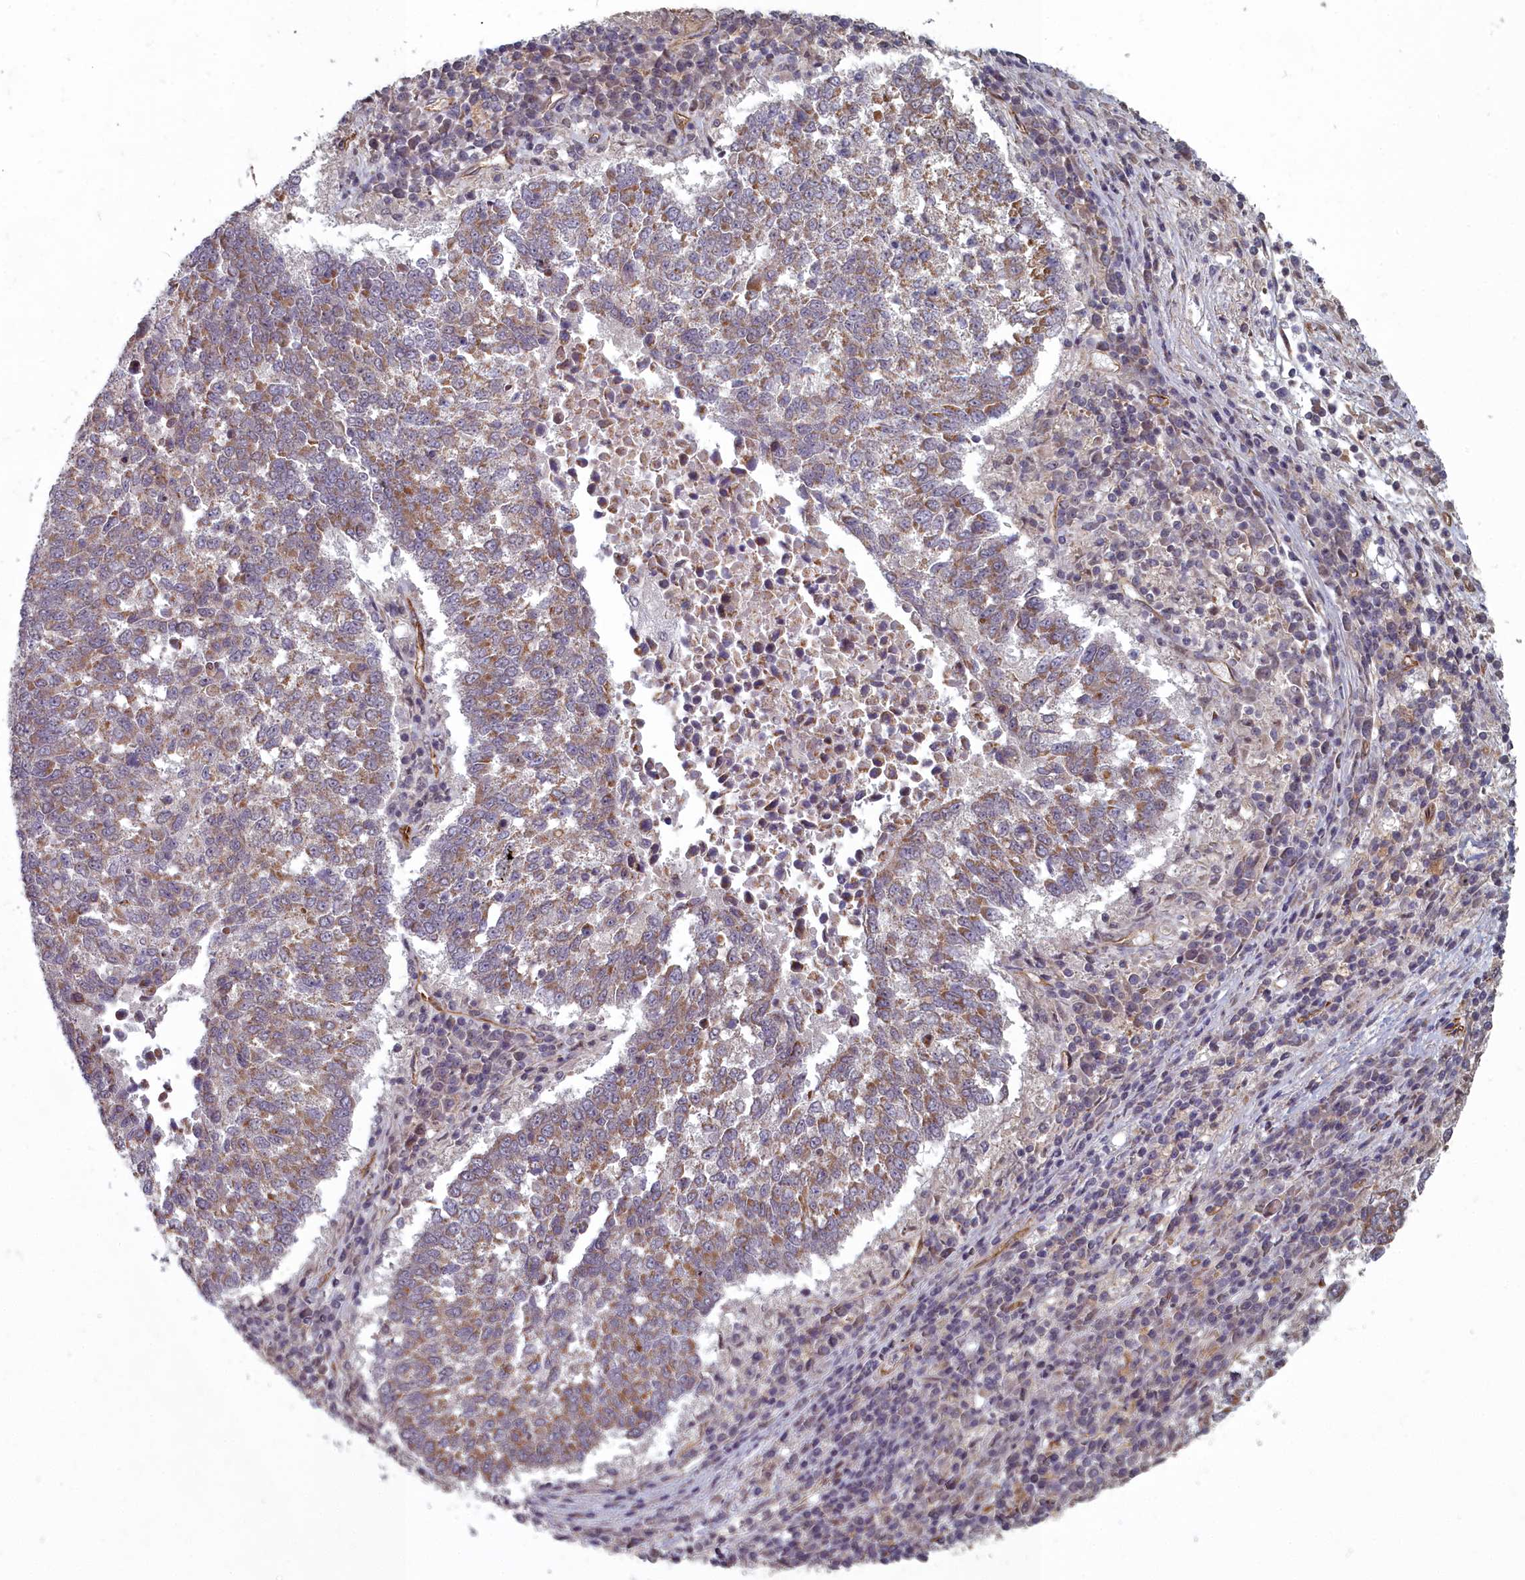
{"staining": {"intensity": "moderate", "quantity": ">75%", "location": "cytoplasmic/membranous"}, "tissue": "lung cancer", "cell_type": "Tumor cells", "image_type": "cancer", "snomed": [{"axis": "morphology", "description": "Squamous cell carcinoma, NOS"}, {"axis": "topography", "description": "Lung"}], "caption": "Immunohistochemical staining of squamous cell carcinoma (lung) displays moderate cytoplasmic/membranous protein staining in approximately >75% of tumor cells. Using DAB (3,3'-diaminobenzidine) (brown) and hematoxylin (blue) stains, captured at high magnification using brightfield microscopy.", "gene": "TSPYL4", "patient": {"sex": "male", "age": 73}}